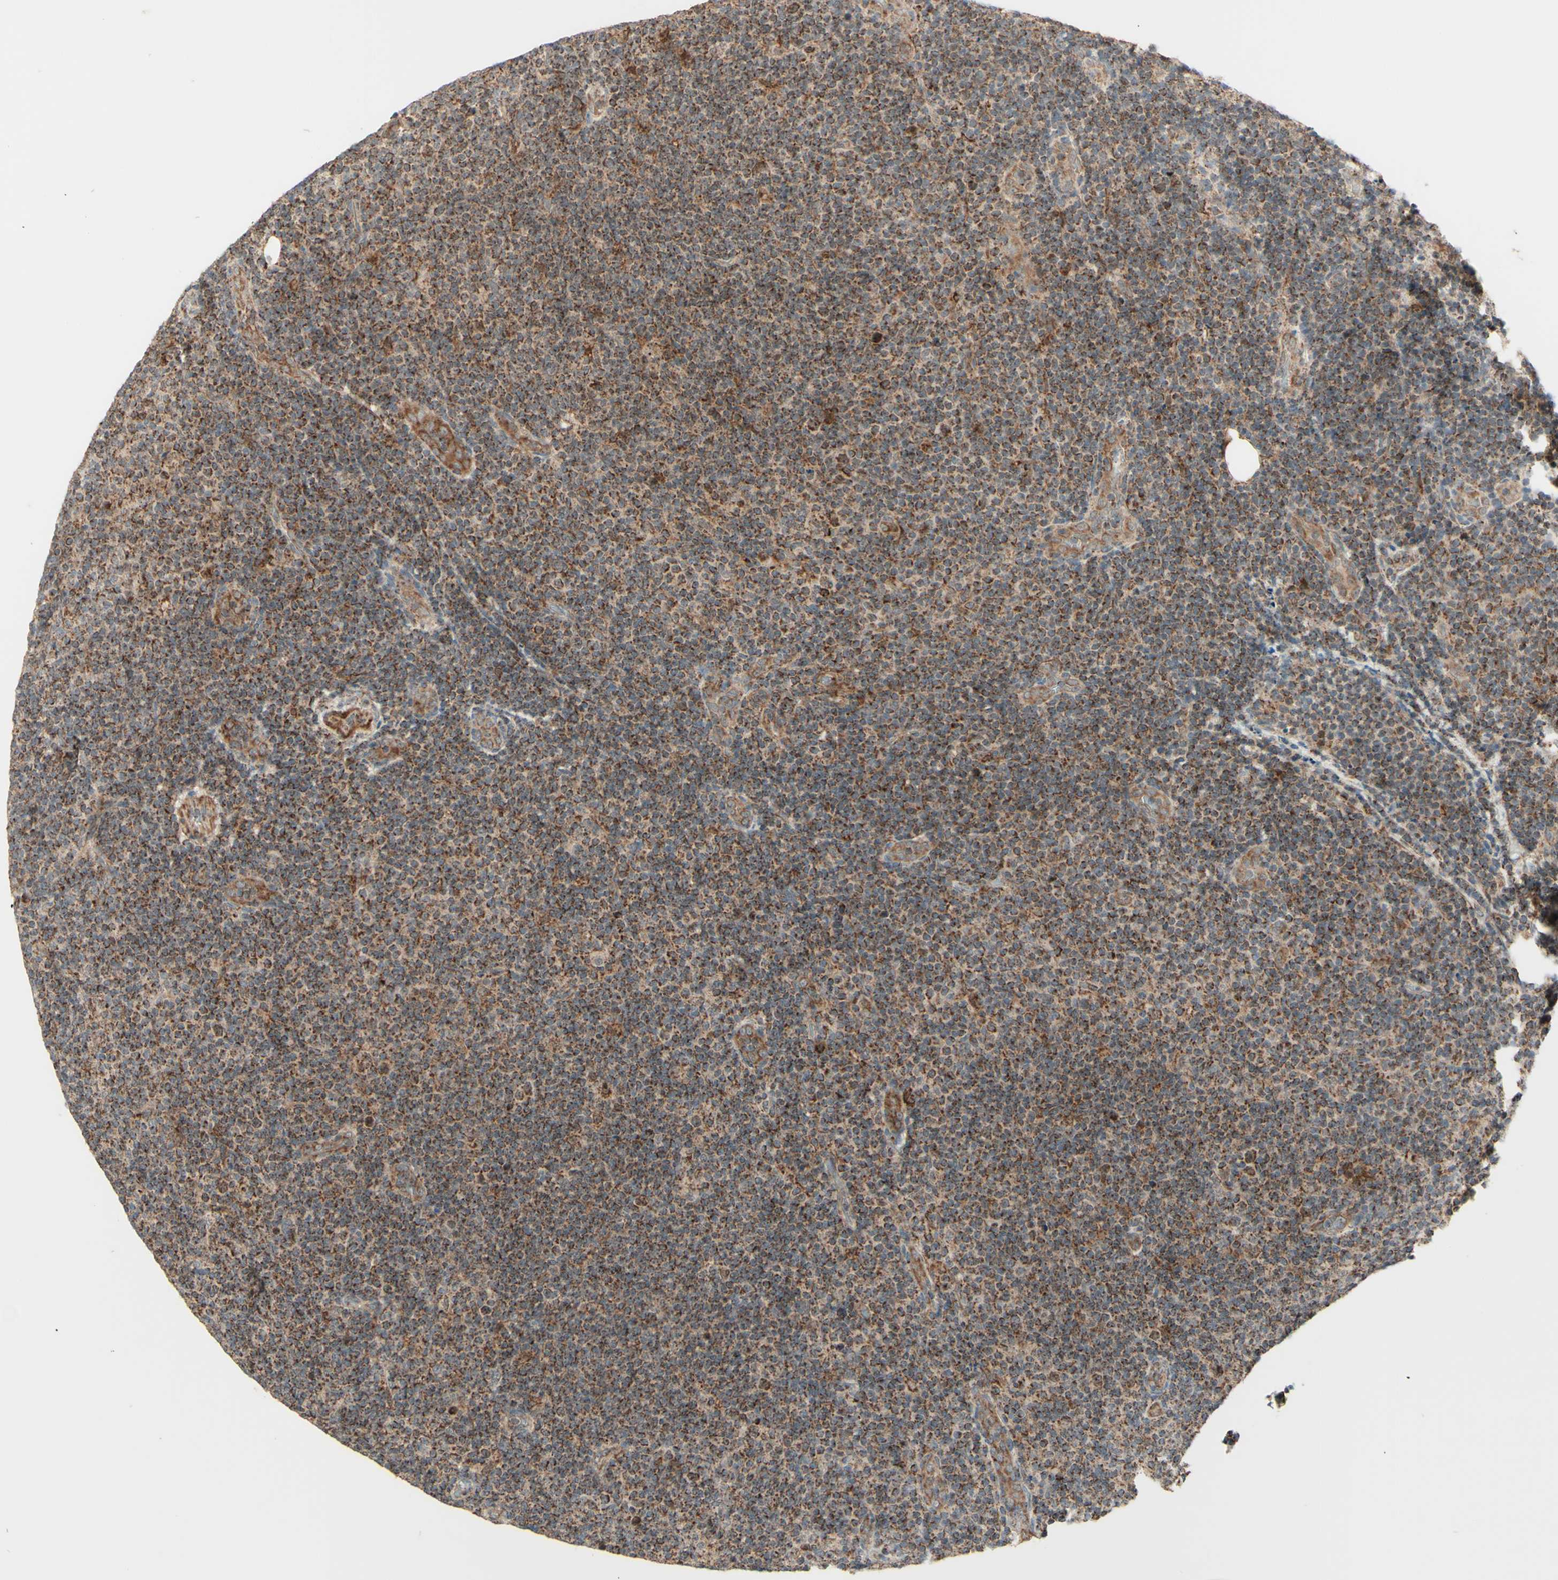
{"staining": {"intensity": "moderate", "quantity": ">75%", "location": "cytoplasmic/membranous"}, "tissue": "lymphoma", "cell_type": "Tumor cells", "image_type": "cancer", "snomed": [{"axis": "morphology", "description": "Malignant lymphoma, non-Hodgkin's type, Low grade"}, {"axis": "topography", "description": "Lymph node"}], "caption": "Human lymphoma stained with a brown dye displays moderate cytoplasmic/membranous positive expression in about >75% of tumor cells.", "gene": "DHRS3", "patient": {"sex": "male", "age": 83}}